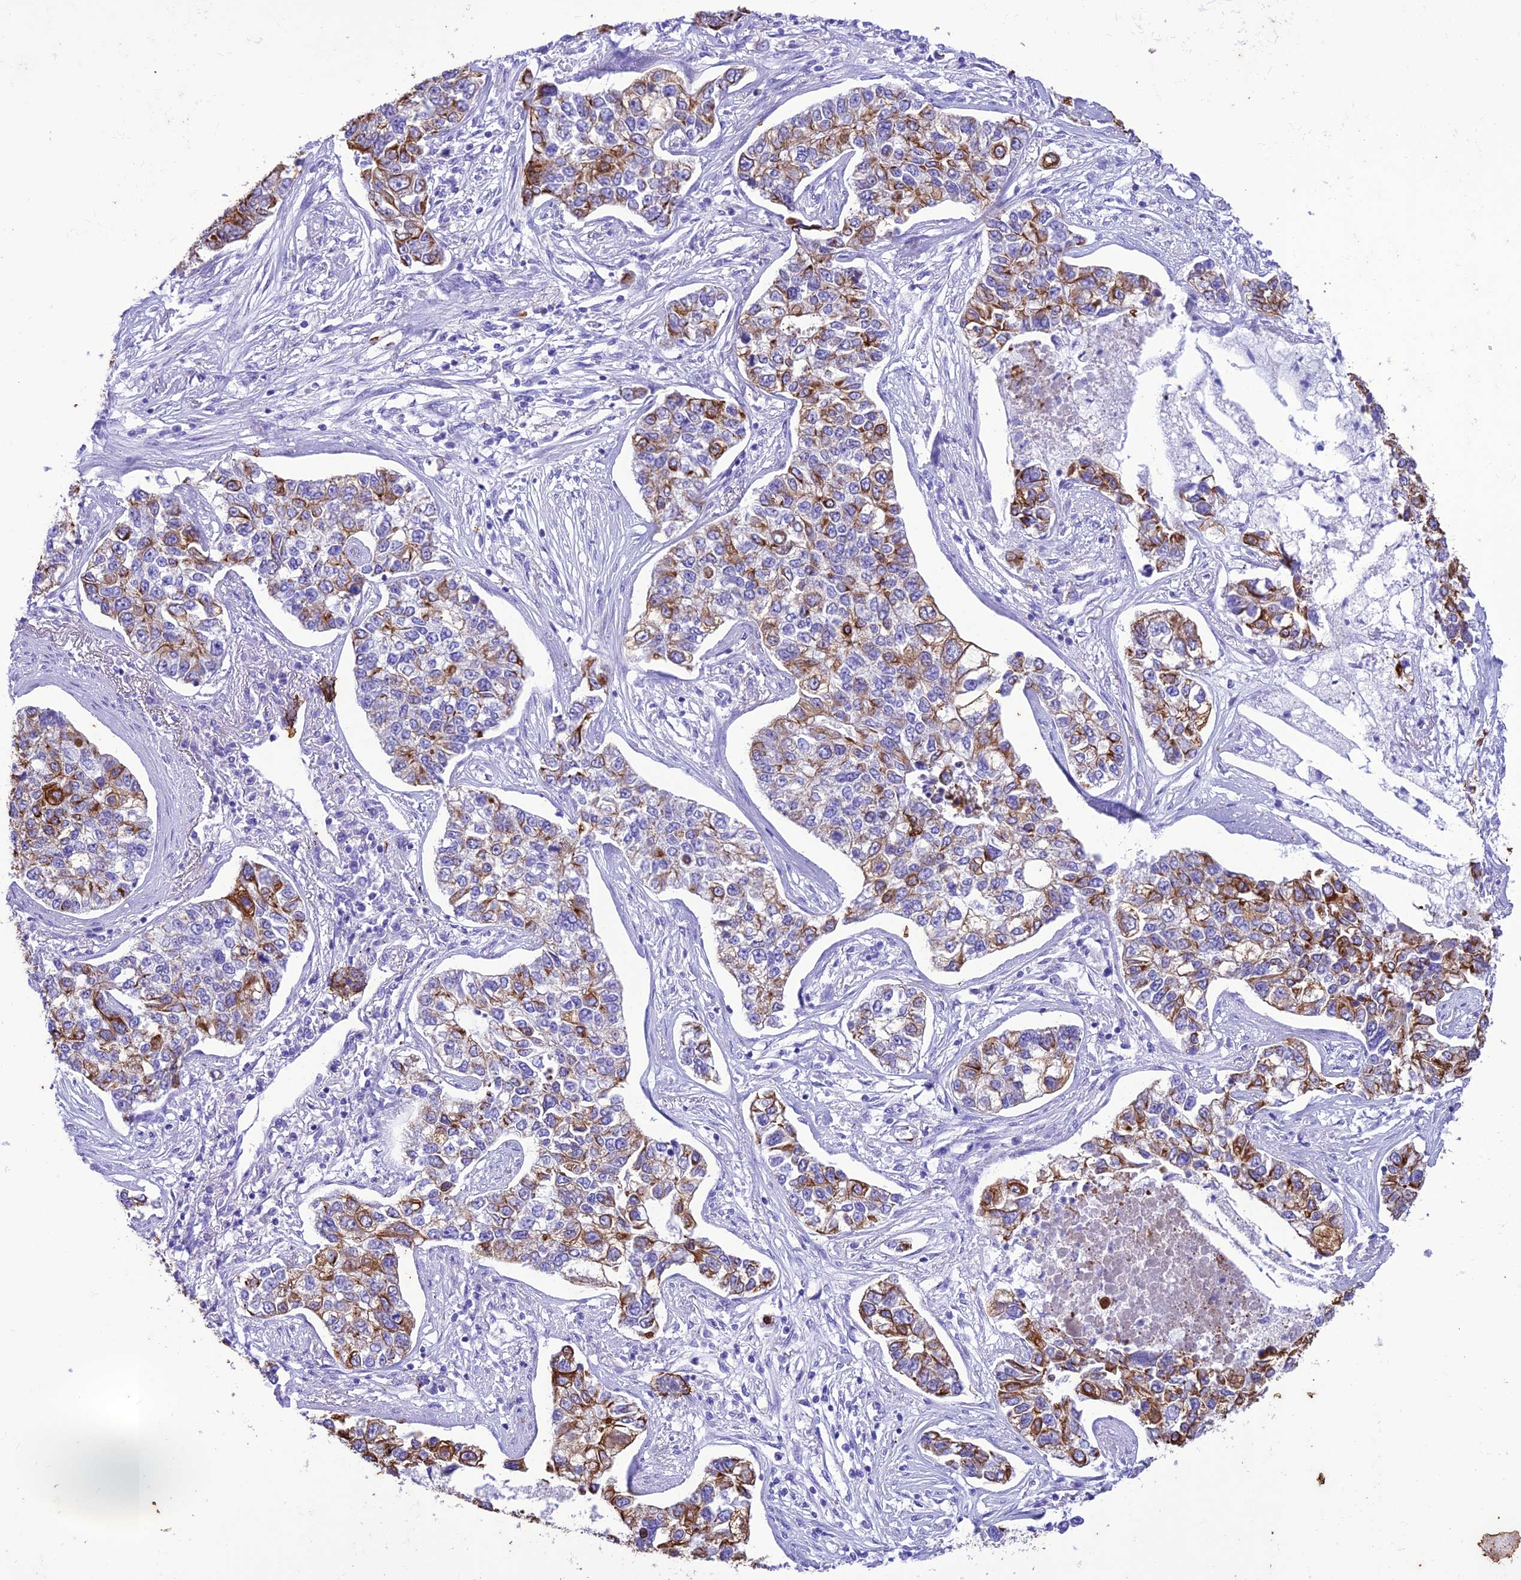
{"staining": {"intensity": "strong", "quantity": "<25%", "location": "cytoplasmic/membranous"}, "tissue": "lung cancer", "cell_type": "Tumor cells", "image_type": "cancer", "snomed": [{"axis": "morphology", "description": "Adenocarcinoma, NOS"}, {"axis": "topography", "description": "Lung"}], "caption": "This micrograph reveals IHC staining of adenocarcinoma (lung), with medium strong cytoplasmic/membranous positivity in about <25% of tumor cells.", "gene": "VPS52", "patient": {"sex": "male", "age": 49}}